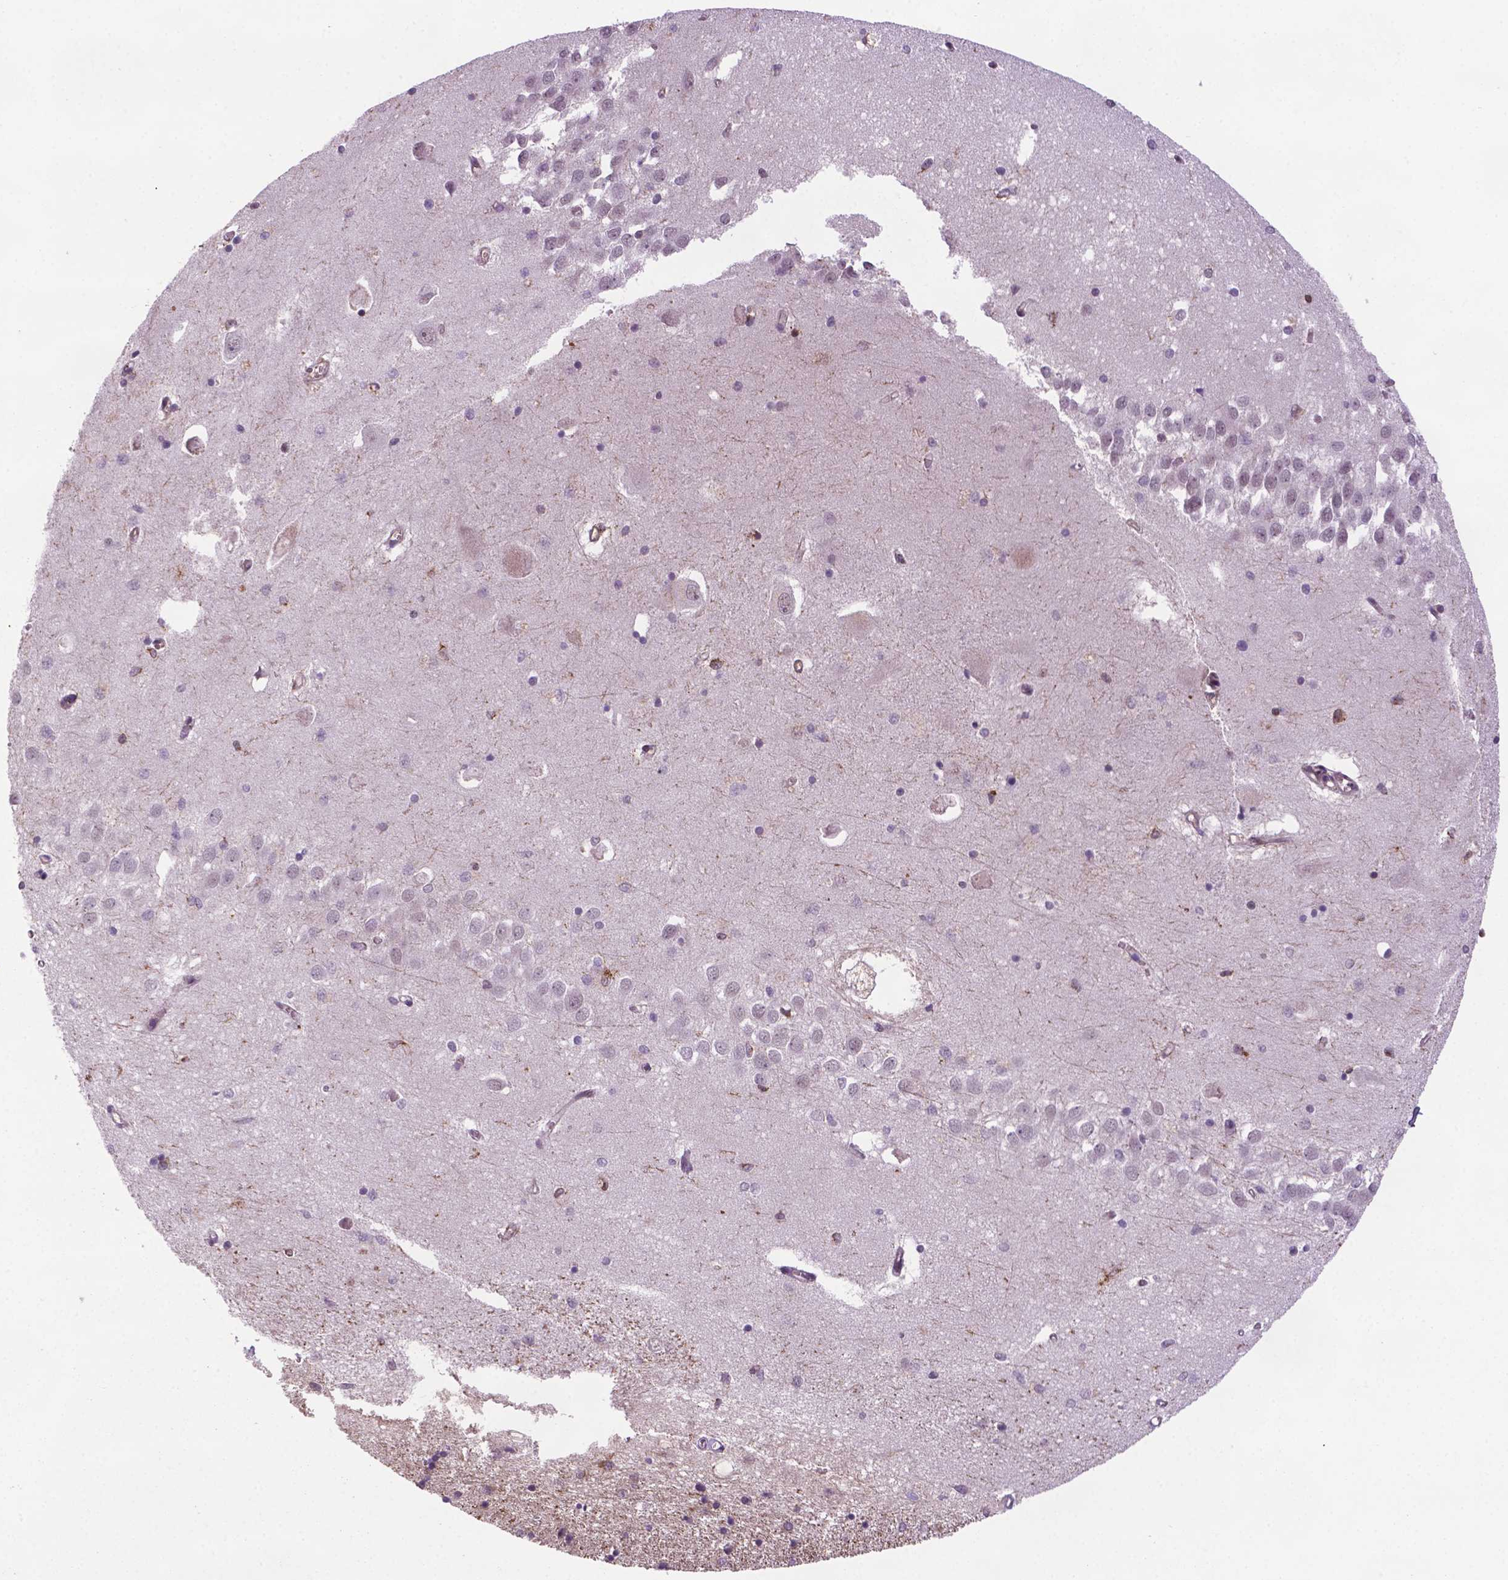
{"staining": {"intensity": "moderate", "quantity": "<25%", "location": "cytoplasmic/membranous"}, "tissue": "hippocampus", "cell_type": "Glial cells", "image_type": "normal", "snomed": [{"axis": "morphology", "description": "Normal tissue, NOS"}, {"axis": "topography", "description": "Lateral ventricle wall"}, {"axis": "topography", "description": "Hippocampus"}], "caption": "High-power microscopy captured an immunohistochemistry photomicrograph of unremarkable hippocampus, revealing moderate cytoplasmic/membranous positivity in about <25% of glial cells.", "gene": "PLIN3", "patient": {"sex": "female", "age": 63}}